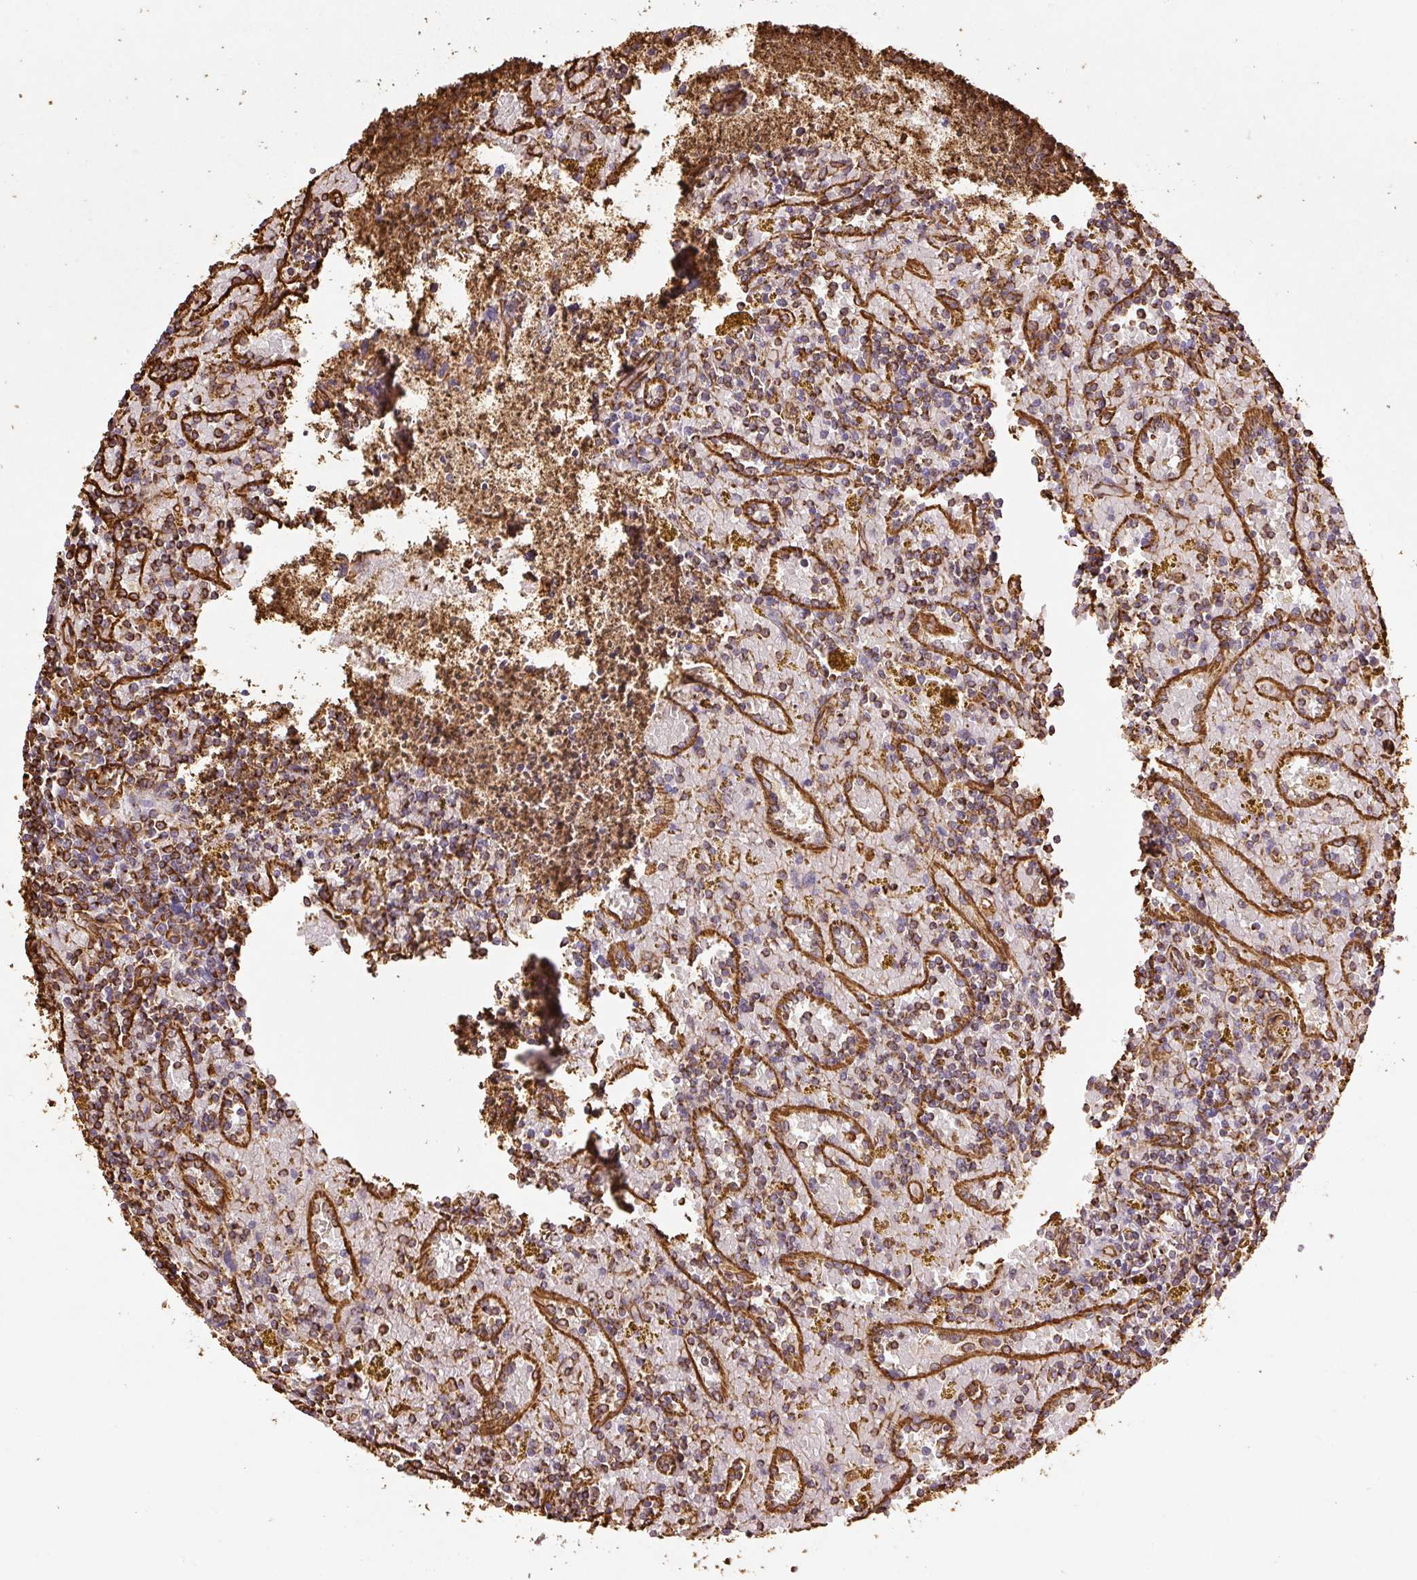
{"staining": {"intensity": "moderate", "quantity": "25%-75%", "location": "cytoplasmic/membranous"}, "tissue": "lymphoma", "cell_type": "Tumor cells", "image_type": "cancer", "snomed": [{"axis": "morphology", "description": "Malignant lymphoma, non-Hodgkin's type, Low grade"}, {"axis": "topography", "description": "Spleen"}, {"axis": "topography", "description": "Lymph node"}], "caption": "Immunohistochemistry photomicrograph of lymphoma stained for a protein (brown), which displays medium levels of moderate cytoplasmic/membranous staining in approximately 25%-75% of tumor cells.", "gene": "VIM", "patient": {"sex": "female", "age": 66}}